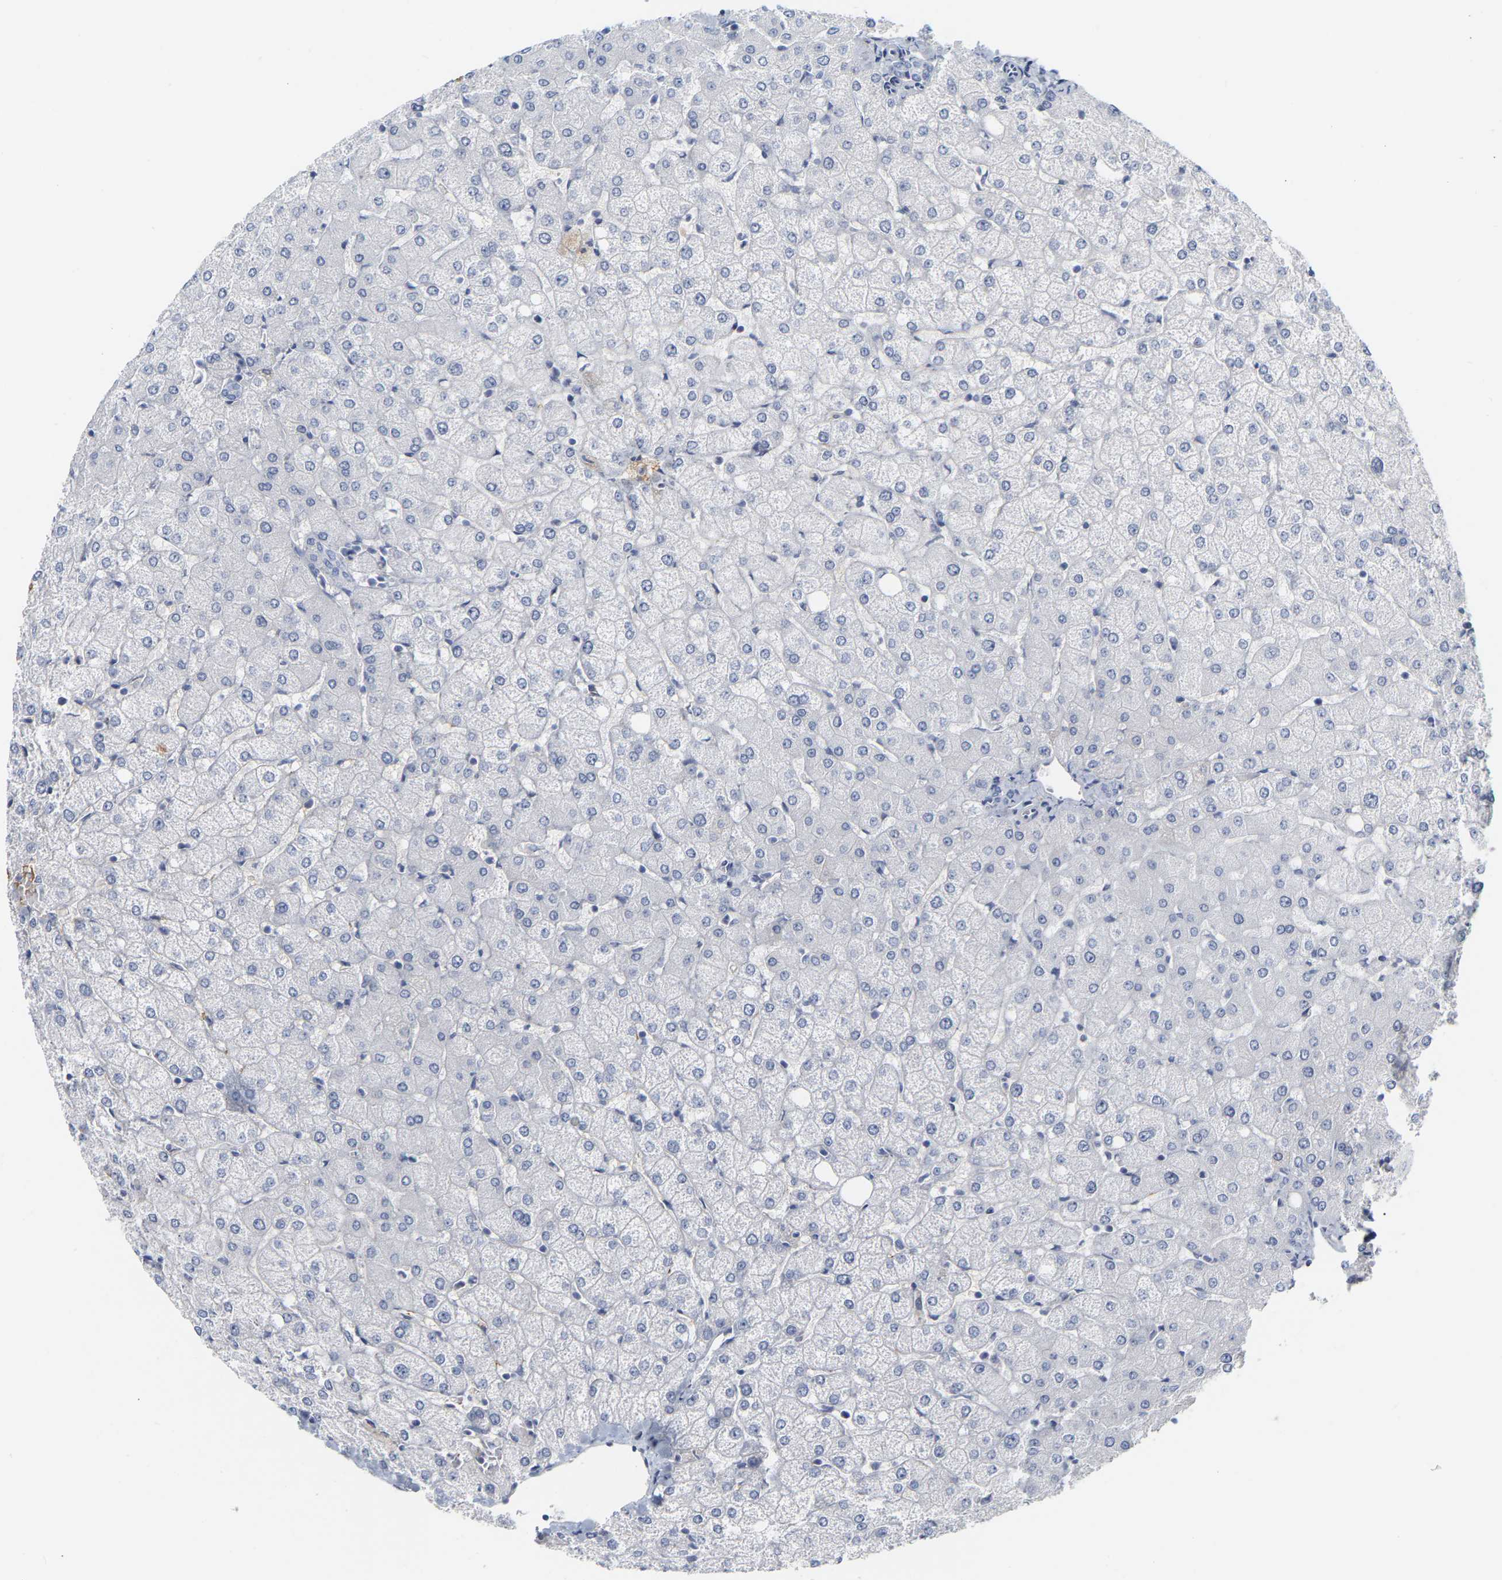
{"staining": {"intensity": "negative", "quantity": "none", "location": "none"}, "tissue": "liver", "cell_type": "Cholangiocytes", "image_type": "normal", "snomed": [{"axis": "morphology", "description": "Normal tissue, NOS"}, {"axis": "topography", "description": "Liver"}], "caption": "Normal liver was stained to show a protein in brown. There is no significant staining in cholangiocytes. (Stains: DAB immunohistochemistry with hematoxylin counter stain, Microscopy: brightfield microscopy at high magnification).", "gene": "GNAS", "patient": {"sex": "female", "age": 54}}